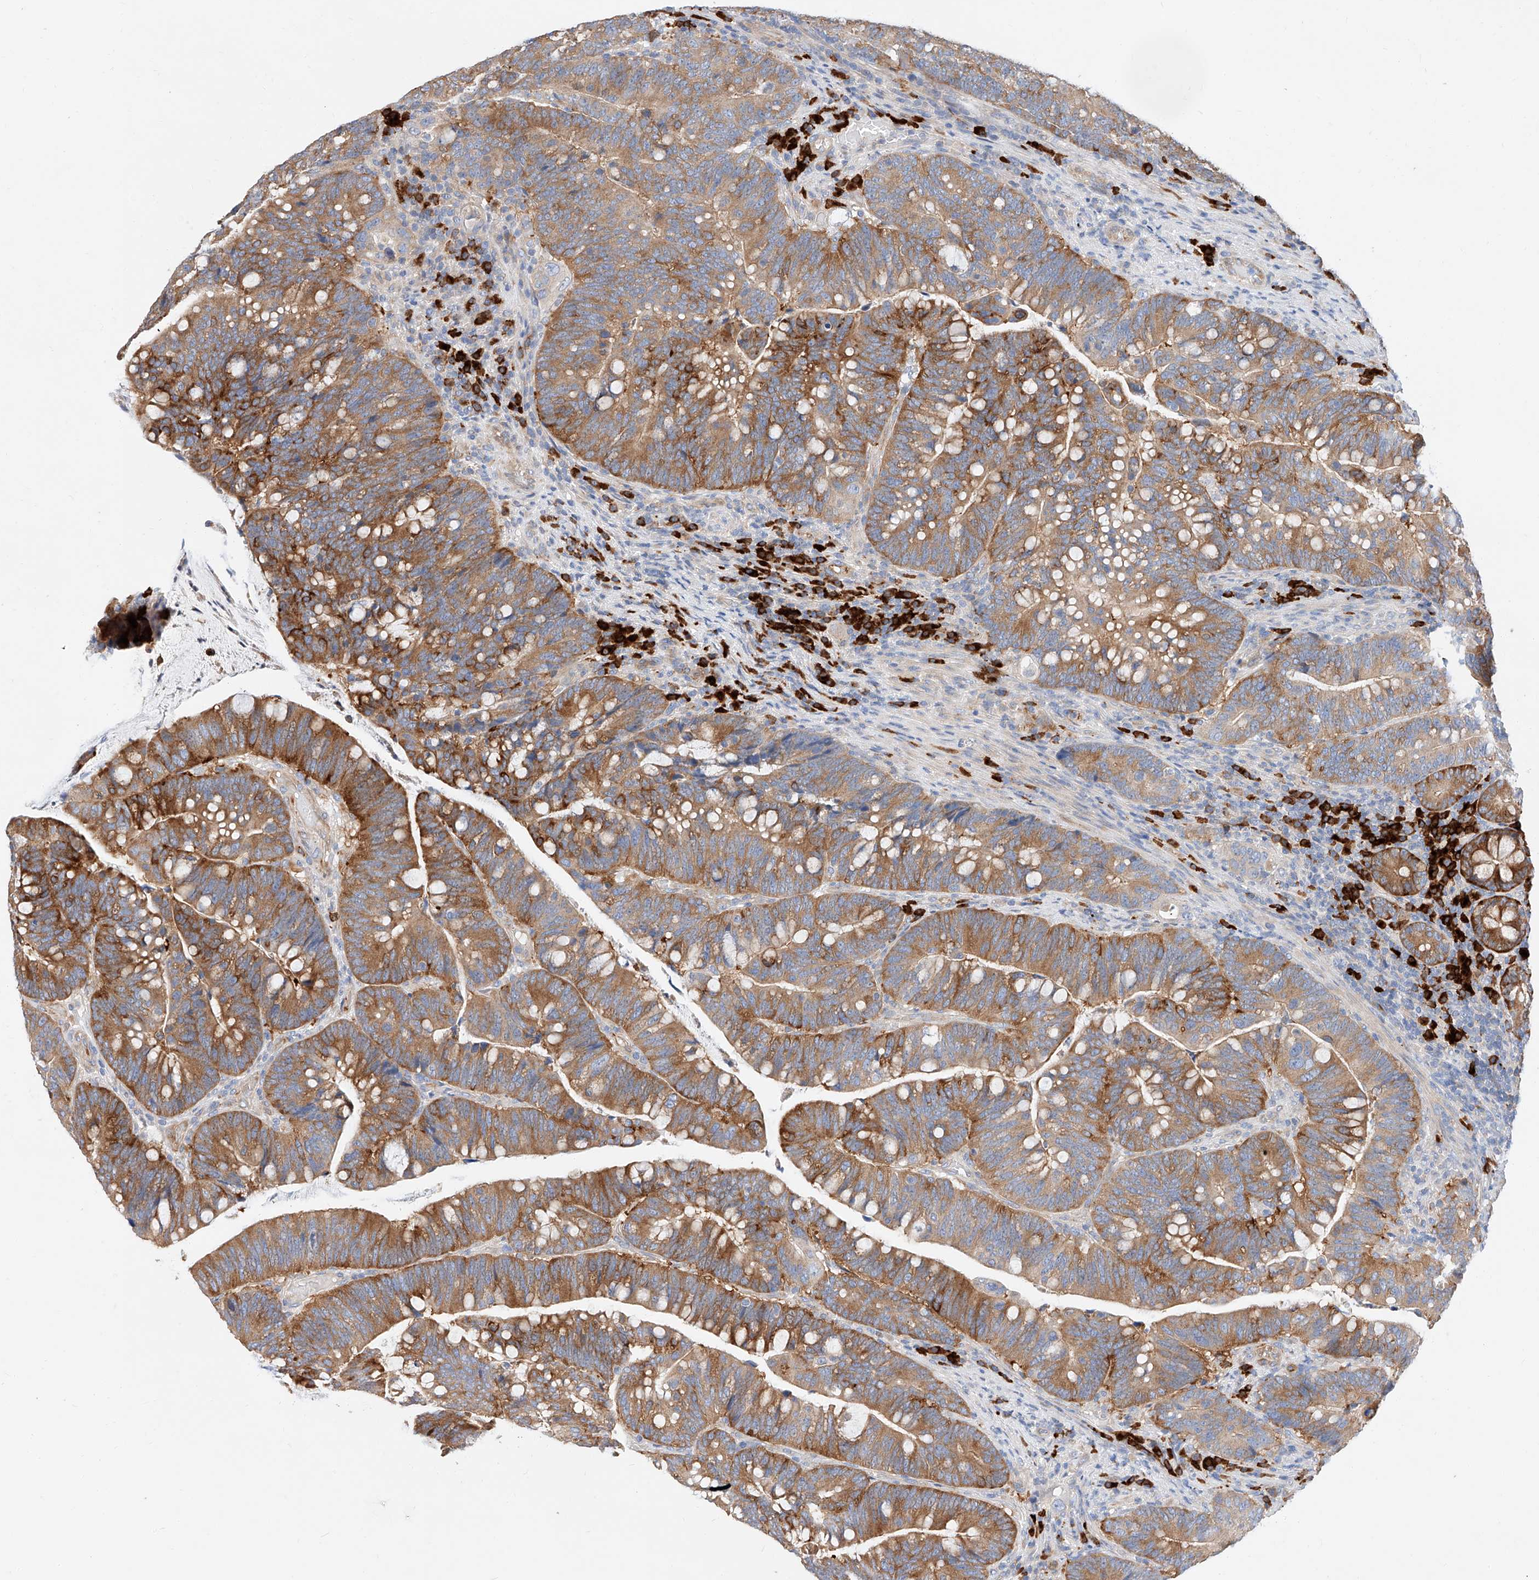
{"staining": {"intensity": "moderate", "quantity": ">75%", "location": "cytoplasmic/membranous"}, "tissue": "colorectal cancer", "cell_type": "Tumor cells", "image_type": "cancer", "snomed": [{"axis": "morphology", "description": "Adenocarcinoma, NOS"}, {"axis": "topography", "description": "Colon"}], "caption": "Colorectal cancer stained for a protein (brown) demonstrates moderate cytoplasmic/membranous positive staining in about >75% of tumor cells.", "gene": "GLMN", "patient": {"sex": "female", "age": 66}}